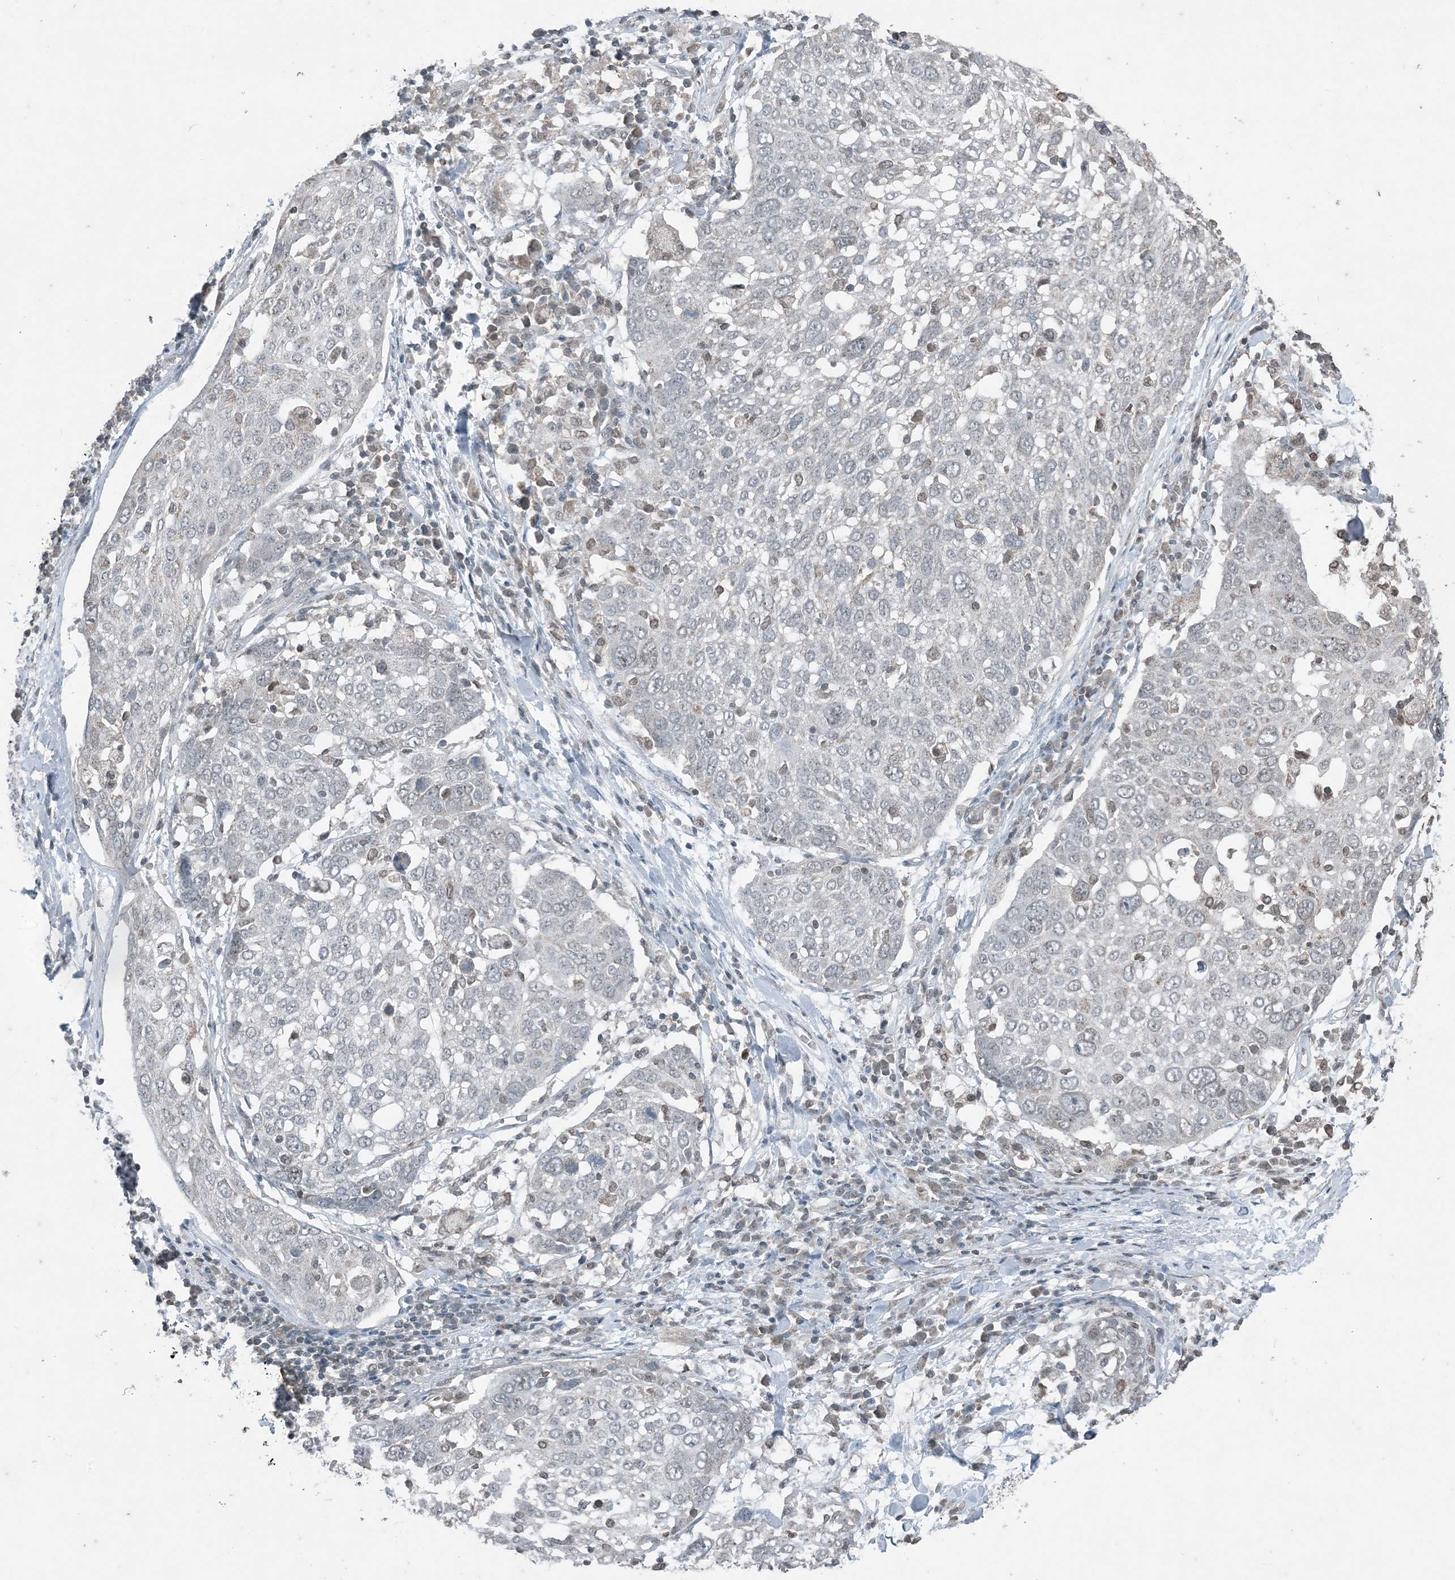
{"staining": {"intensity": "weak", "quantity": "<25%", "location": "nuclear"}, "tissue": "lung cancer", "cell_type": "Tumor cells", "image_type": "cancer", "snomed": [{"axis": "morphology", "description": "Squamous cell carcinoma, NOS"}, {"axis": "topography", "description": "Lung"}], "caption": "This is a histopathology image of immunohistochemistry staining of lung cancer (squamous cell carcinoma), which shows no expression in tumor cells.", "gene": "GNL1", "patient": {"sex": "male", "age": 65}}